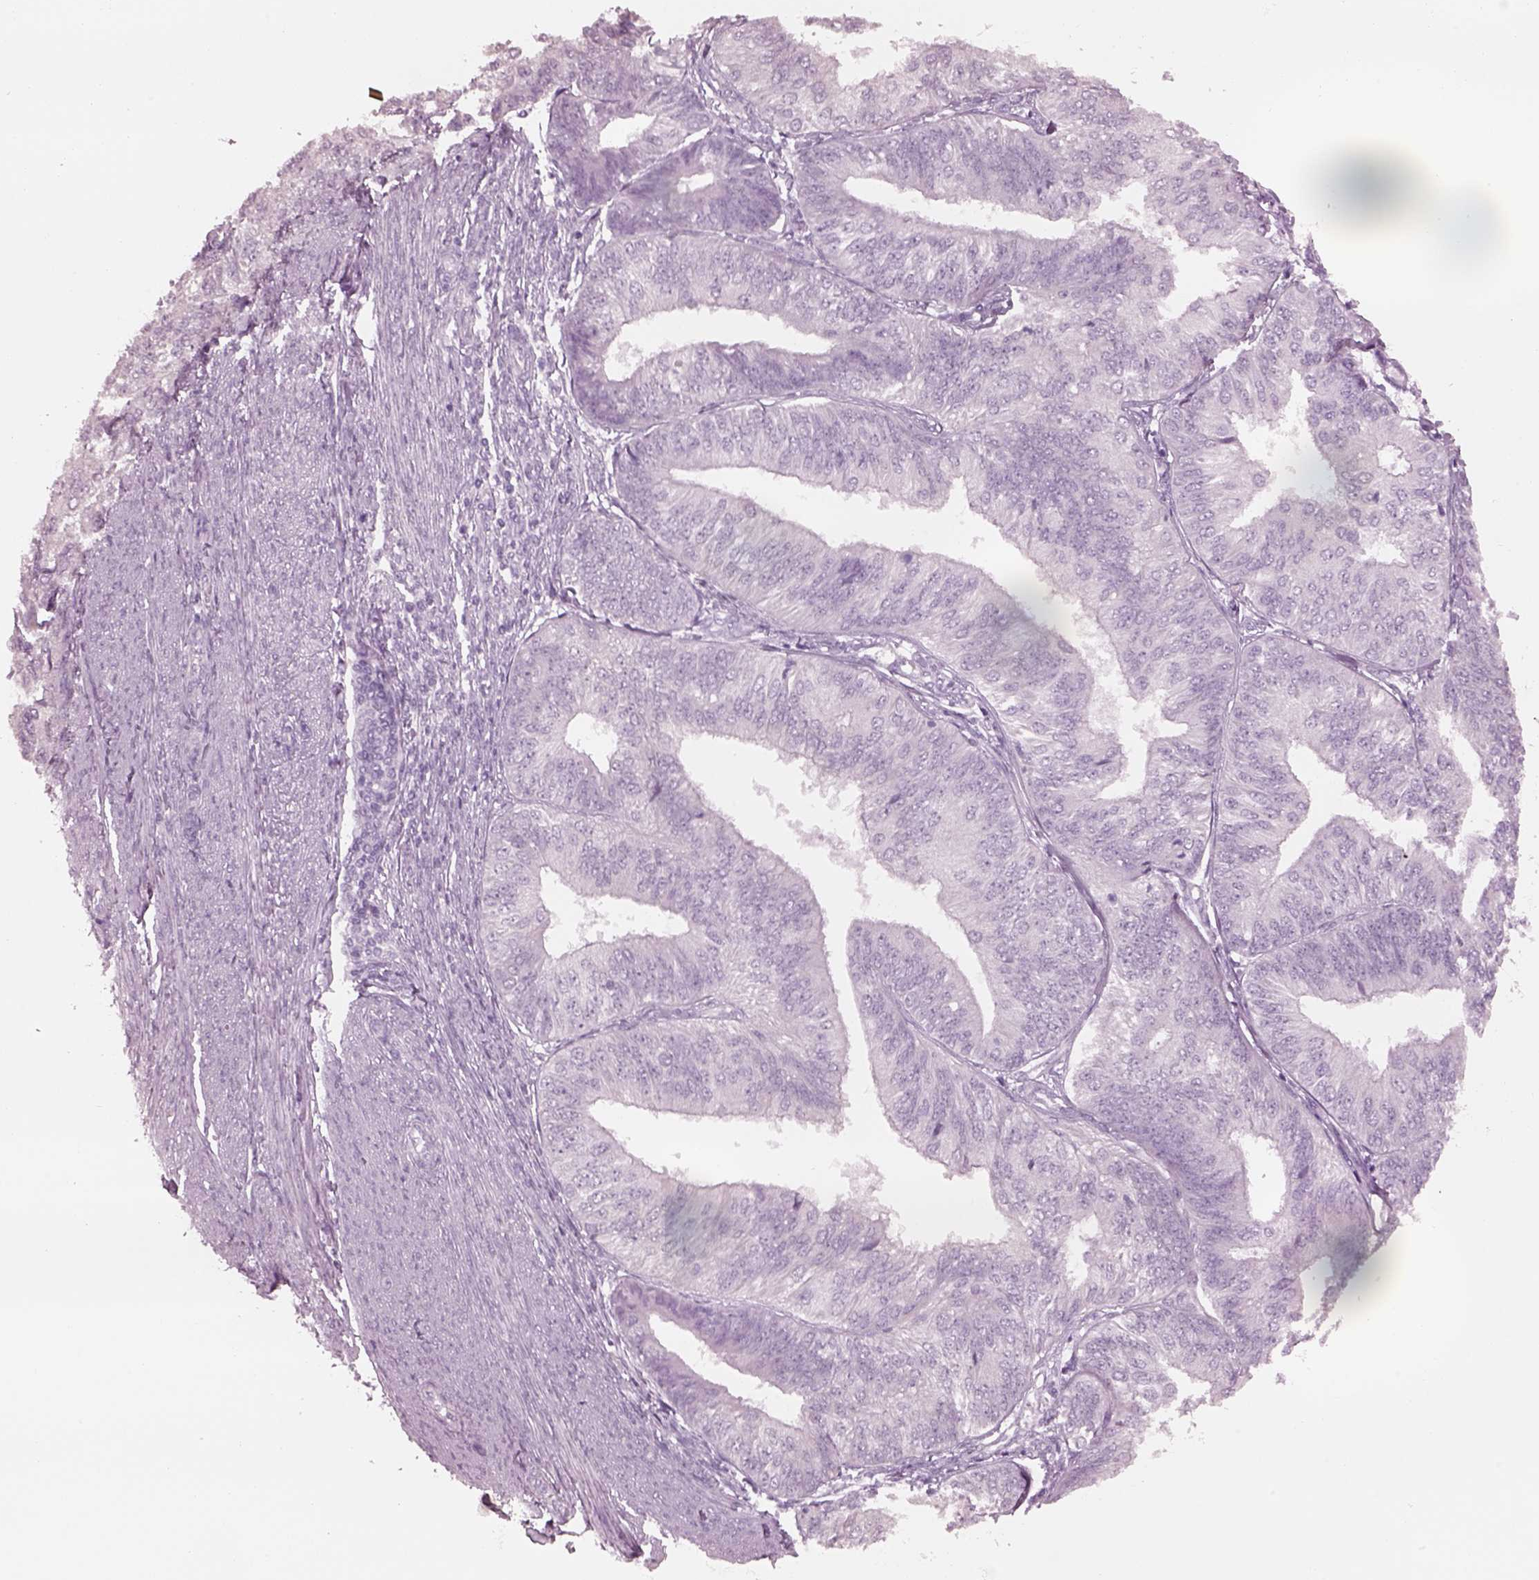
{"staining": {"intensity": "negative", "quantity": "none", "location": "none"}, "tissue": "endometrial cancer", "cell_type": "Tumor cells", "image_type": "cancer", "snomed": [{"axis": "morphology", "description": "Adenocarcinoma, NOS"}, {"axis": "topography", "description": "Endometrium"}], "caption": "Immunohistochemical staining of human adenocarcinoma (endometrial) shows no significant expression in tumor cells.", "gene": "KRTAP24-1", "patient": {"sex": "female", "age": 58}}